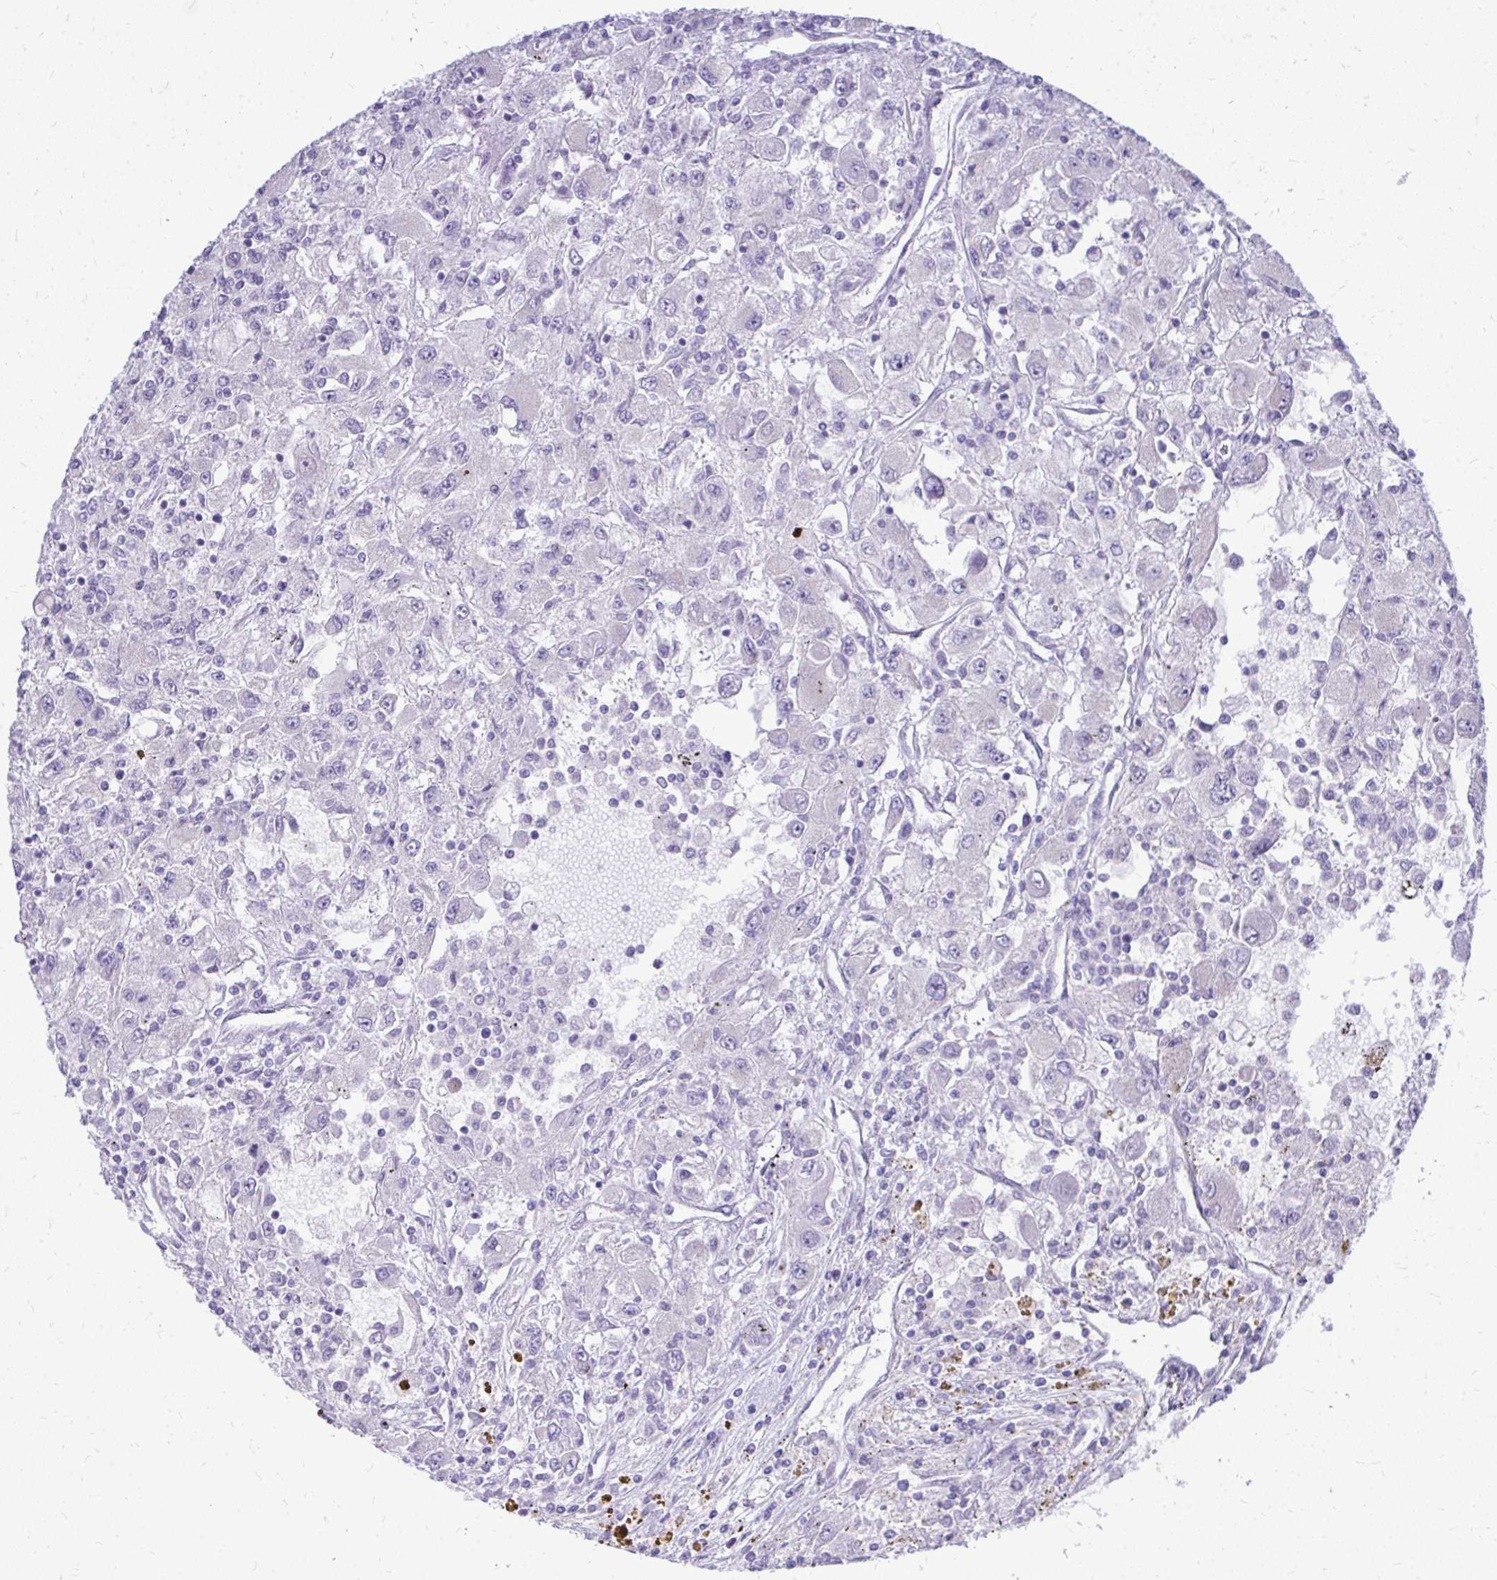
{"staining": {"intensity": "negative", "quantity": "none", "location": "none"}, "tissue": "renal cancer", "cell_type": "Tumor cells", "image_type": "cancer", "snomed": [{"axis": "morphology", "description": "Adenocarcinoma, NOS"}, {"axis": "topography", "description": "Kidney"}], "caption": "Image shows no significant protein staining in tumor cells of renal adenocarcinoma. (DAB (3,3'-diaminobenzidine) IHC with hematoxylin counter stain).", "gene": "OR8D1", "patient": {"sex": "female", "age": 67}}